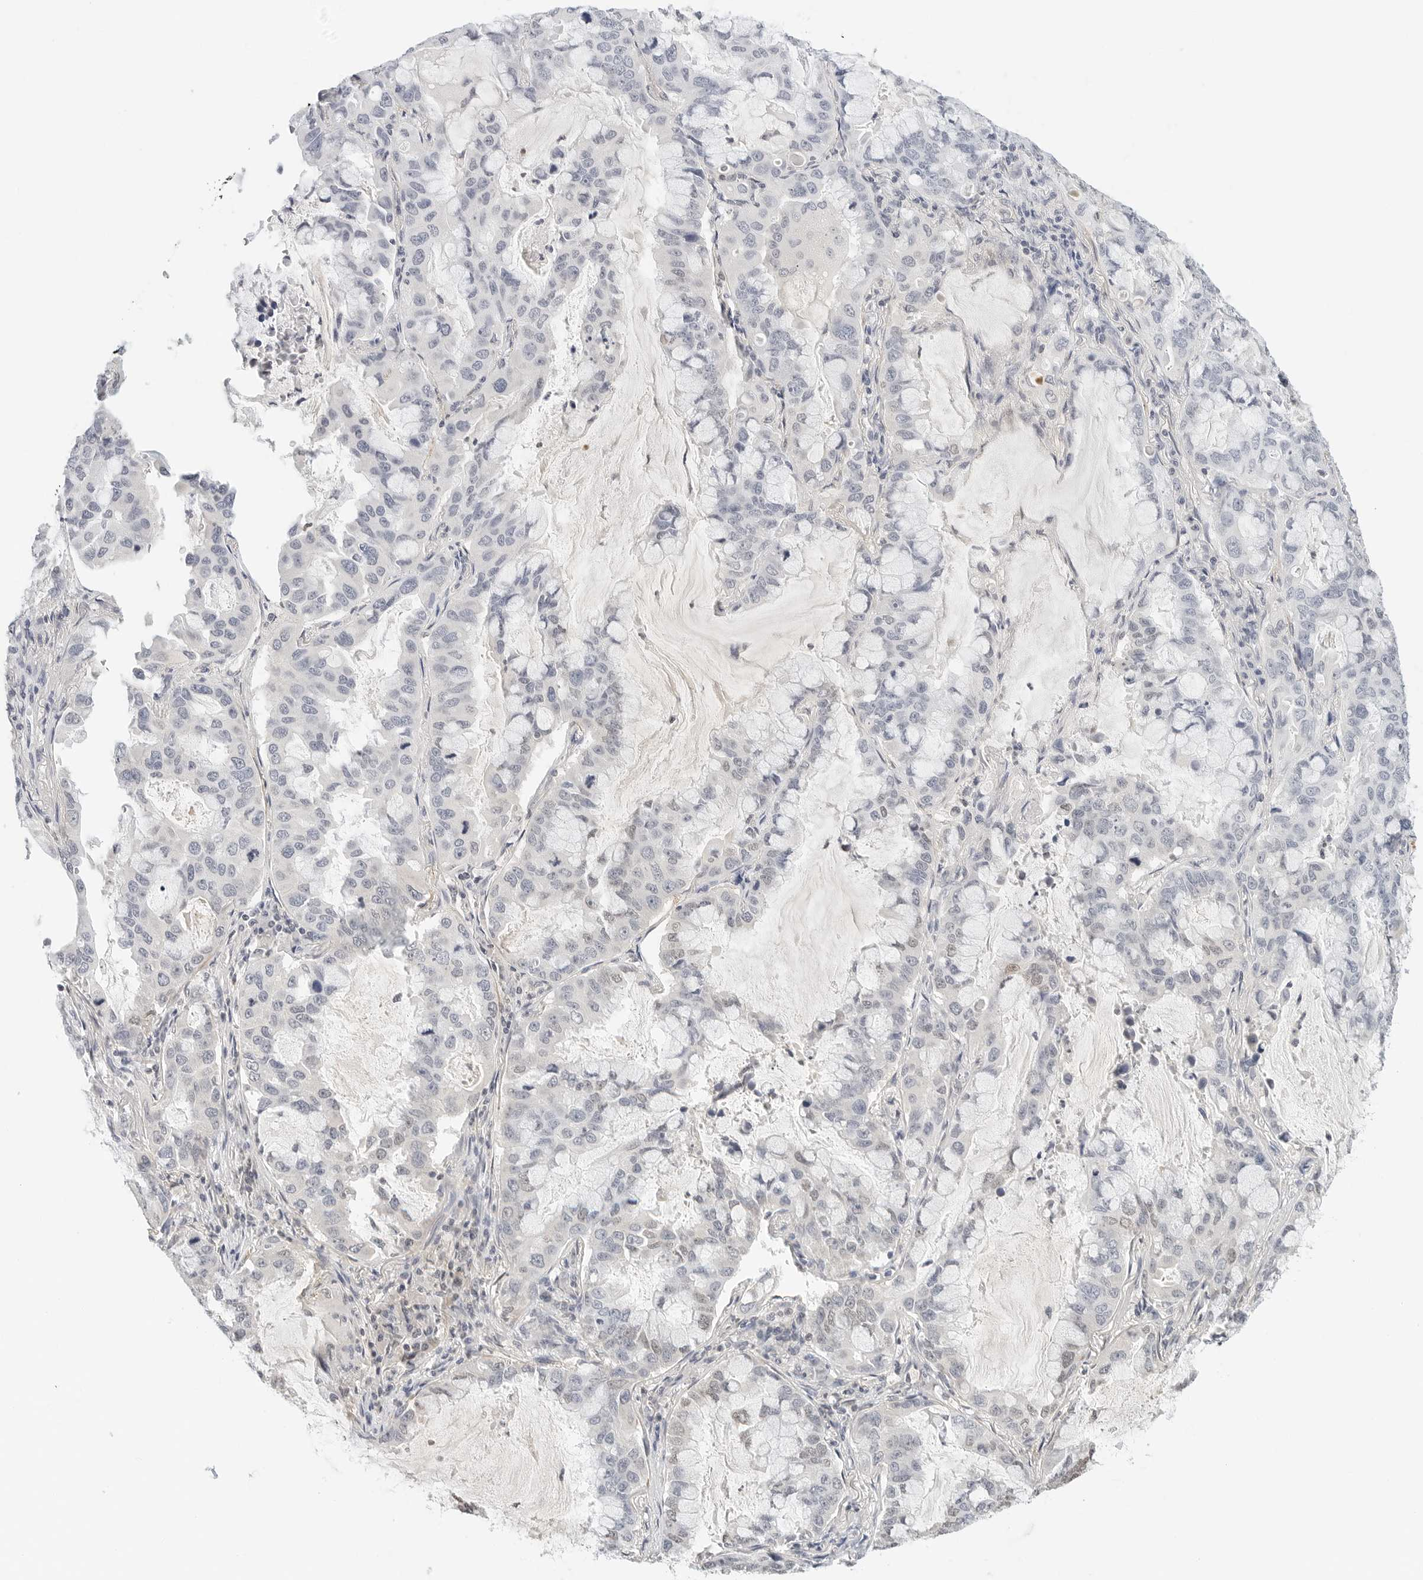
{"staining": {"intensity": "negative", "quantity": "none", "location": "none"}, "tissue": "lung cancer", "cell_type": "Tumor cells", "image_type": "cancer", "snomed": [{"axis": "morphology", "description": "Adenocarcinoma, NOS"}, {"axis": "topography", "description": "Lung"}], "caption": "Histopathology image shows no protein staining in tumor cells of adenocarcinoma (lung) tissue.", "gene": "PKDCC", "patient": {"sex": "male", "age": 64}}